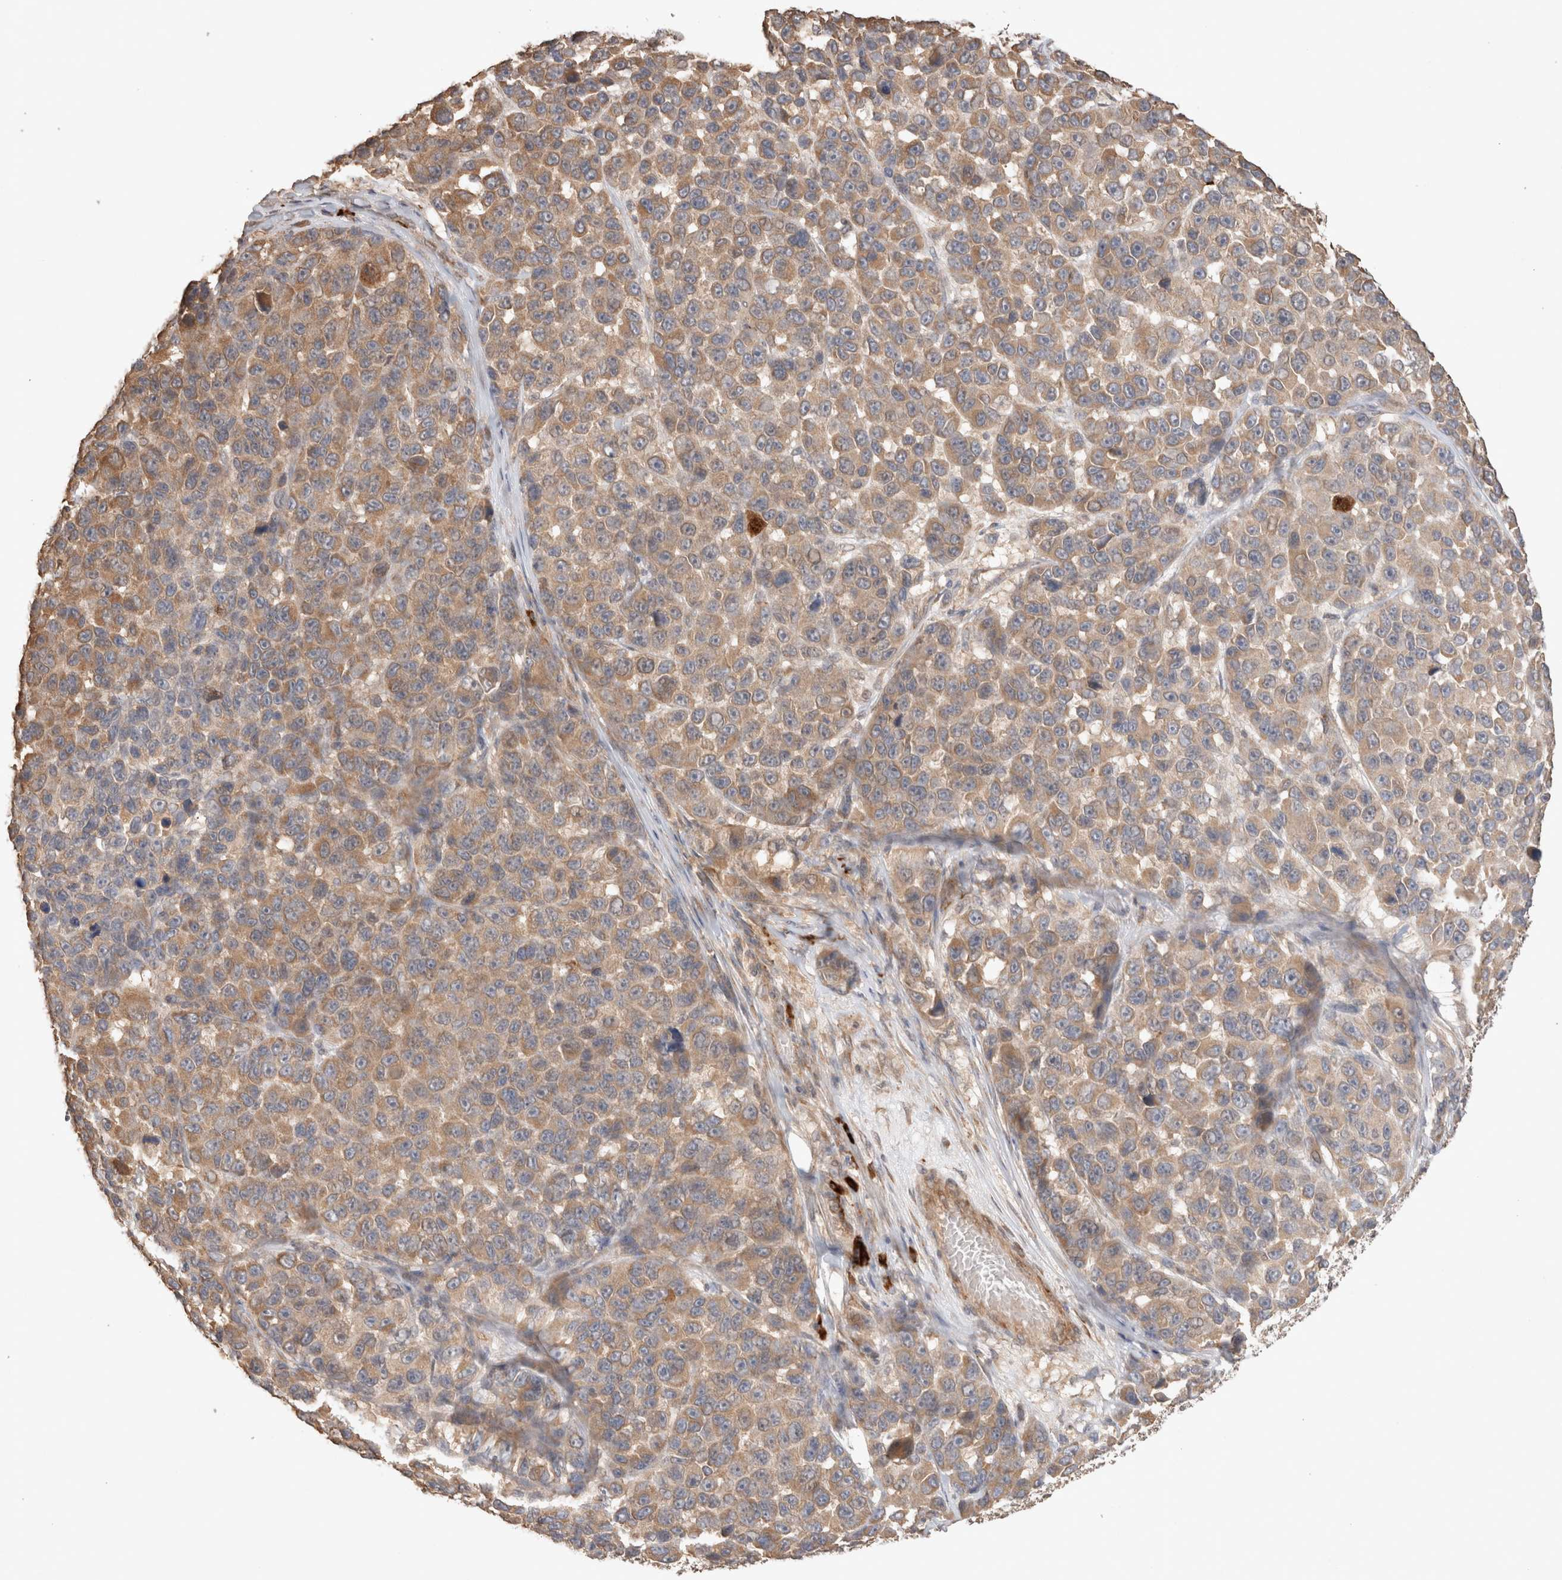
{"staining": {"intensity": "moderate", "quantity": "25%-75%", "location": "cytoplasmic/membranous"}, "tissue": "melanoma", "cell_type": "Tumor cells", "image_type": "cancer", "snomed": [{"axis": "morphology", "description": "Malignant melanoma, NOS"}, {"axis": "topography", "description": "Skin"}], "caption": "Malignant melanoma stained for a protein demonstrates moderate cytoplasmic/membranous positivity in tumor cells. The staining was performed using DAB, with brown indicating positive protein expression. Nuclei are stained blue with hematoxylin.", "gene": "HROB", "patient": {"sex": "male", "age": 53}}